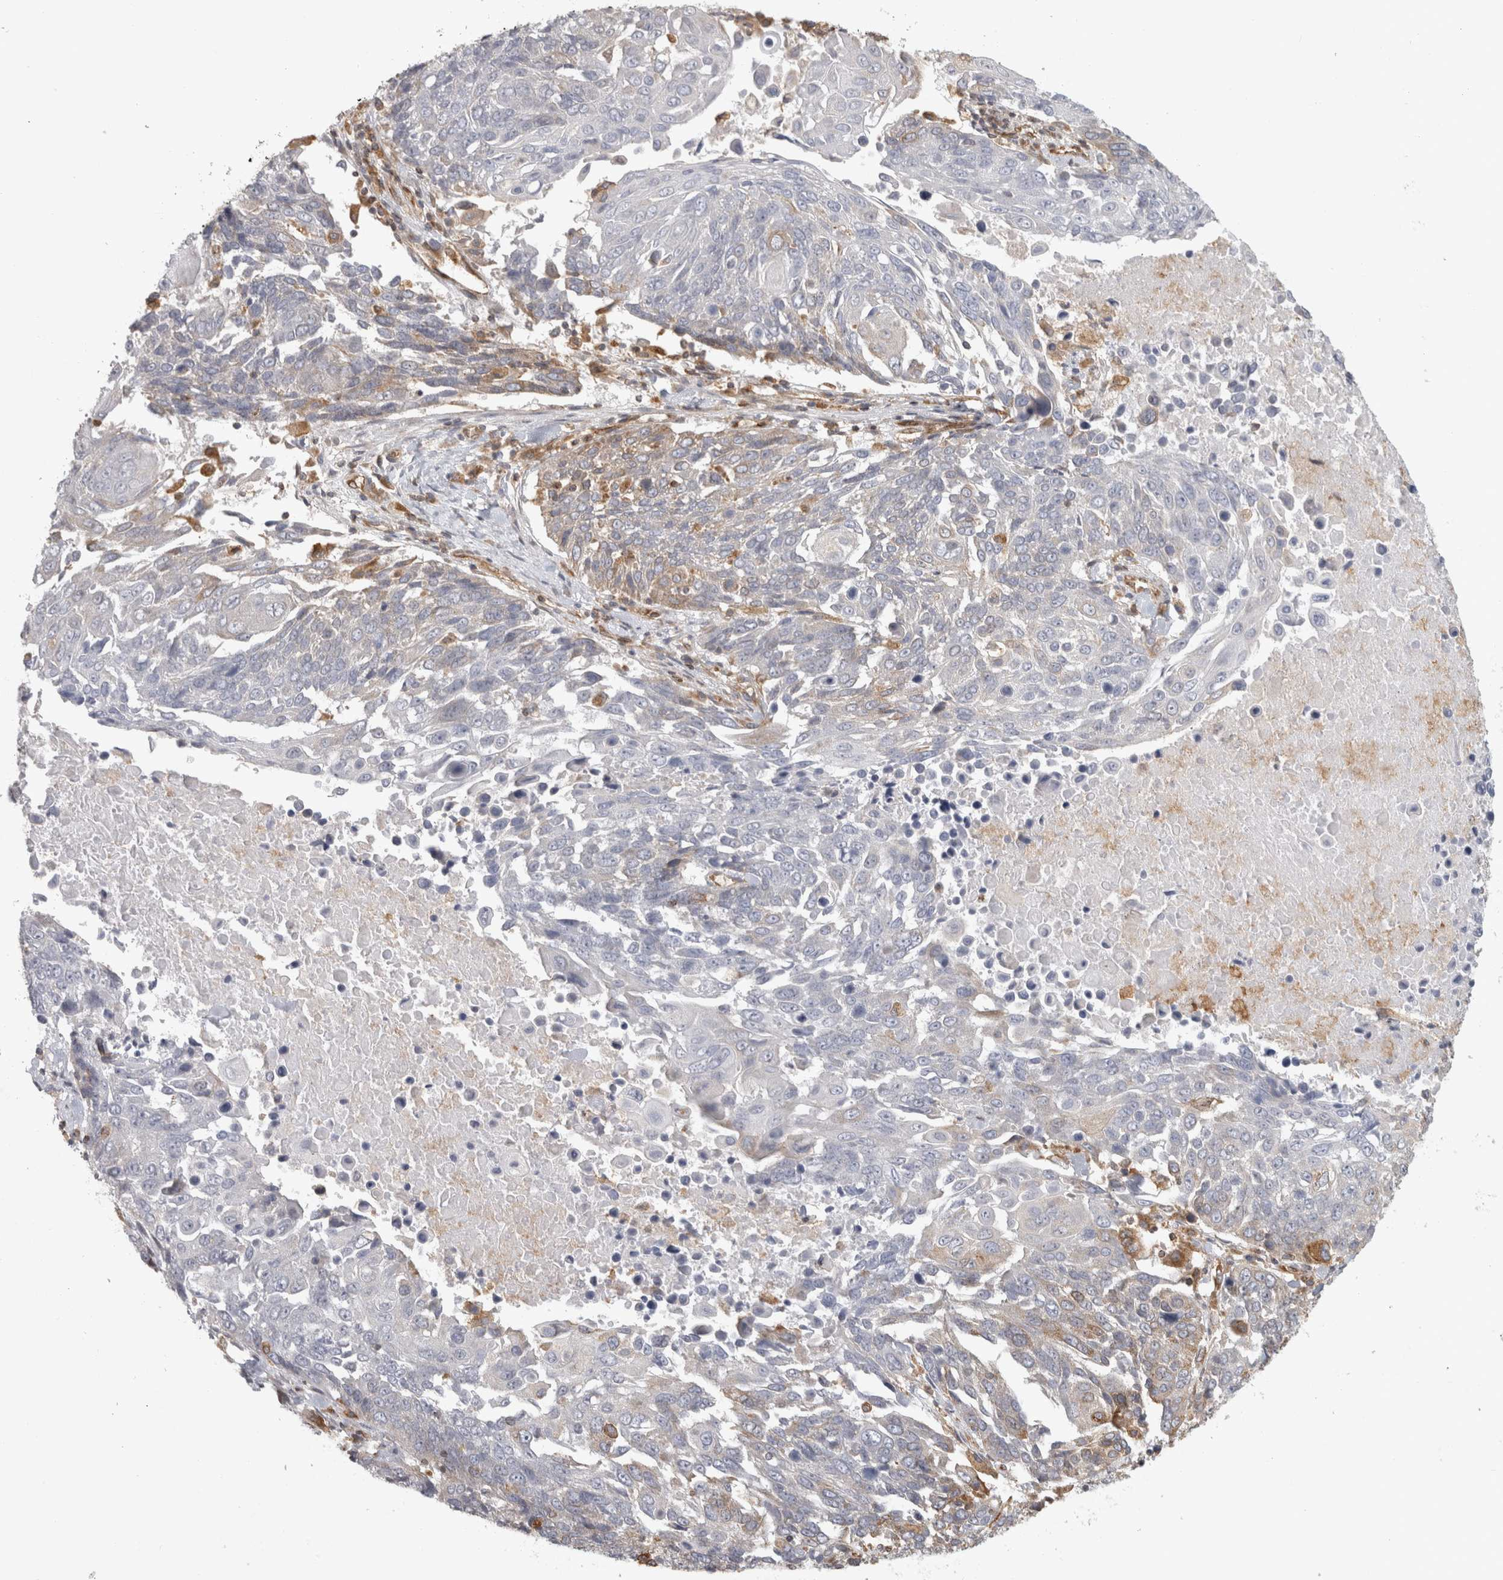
{"staining": {"intensity": "negative", "quantity": "none", "location": "none"}, "tissue": "lung cancer", "cell_type": "Tumor cells", "image_type": "cancer", "snomed": [{"axis": "morphology", "description": "Squamous cell carcinoma, NOS"}, {"axis": "topography", "description": "Lung"}], "caption": "DAB (3,3'-diaminobenzidine) immunohistochemical staining of human lung cancer exhibits no significant positivity in tumor cells.", "gene": "HLA-E", "patient": {"sex": "male", "age": 66}}